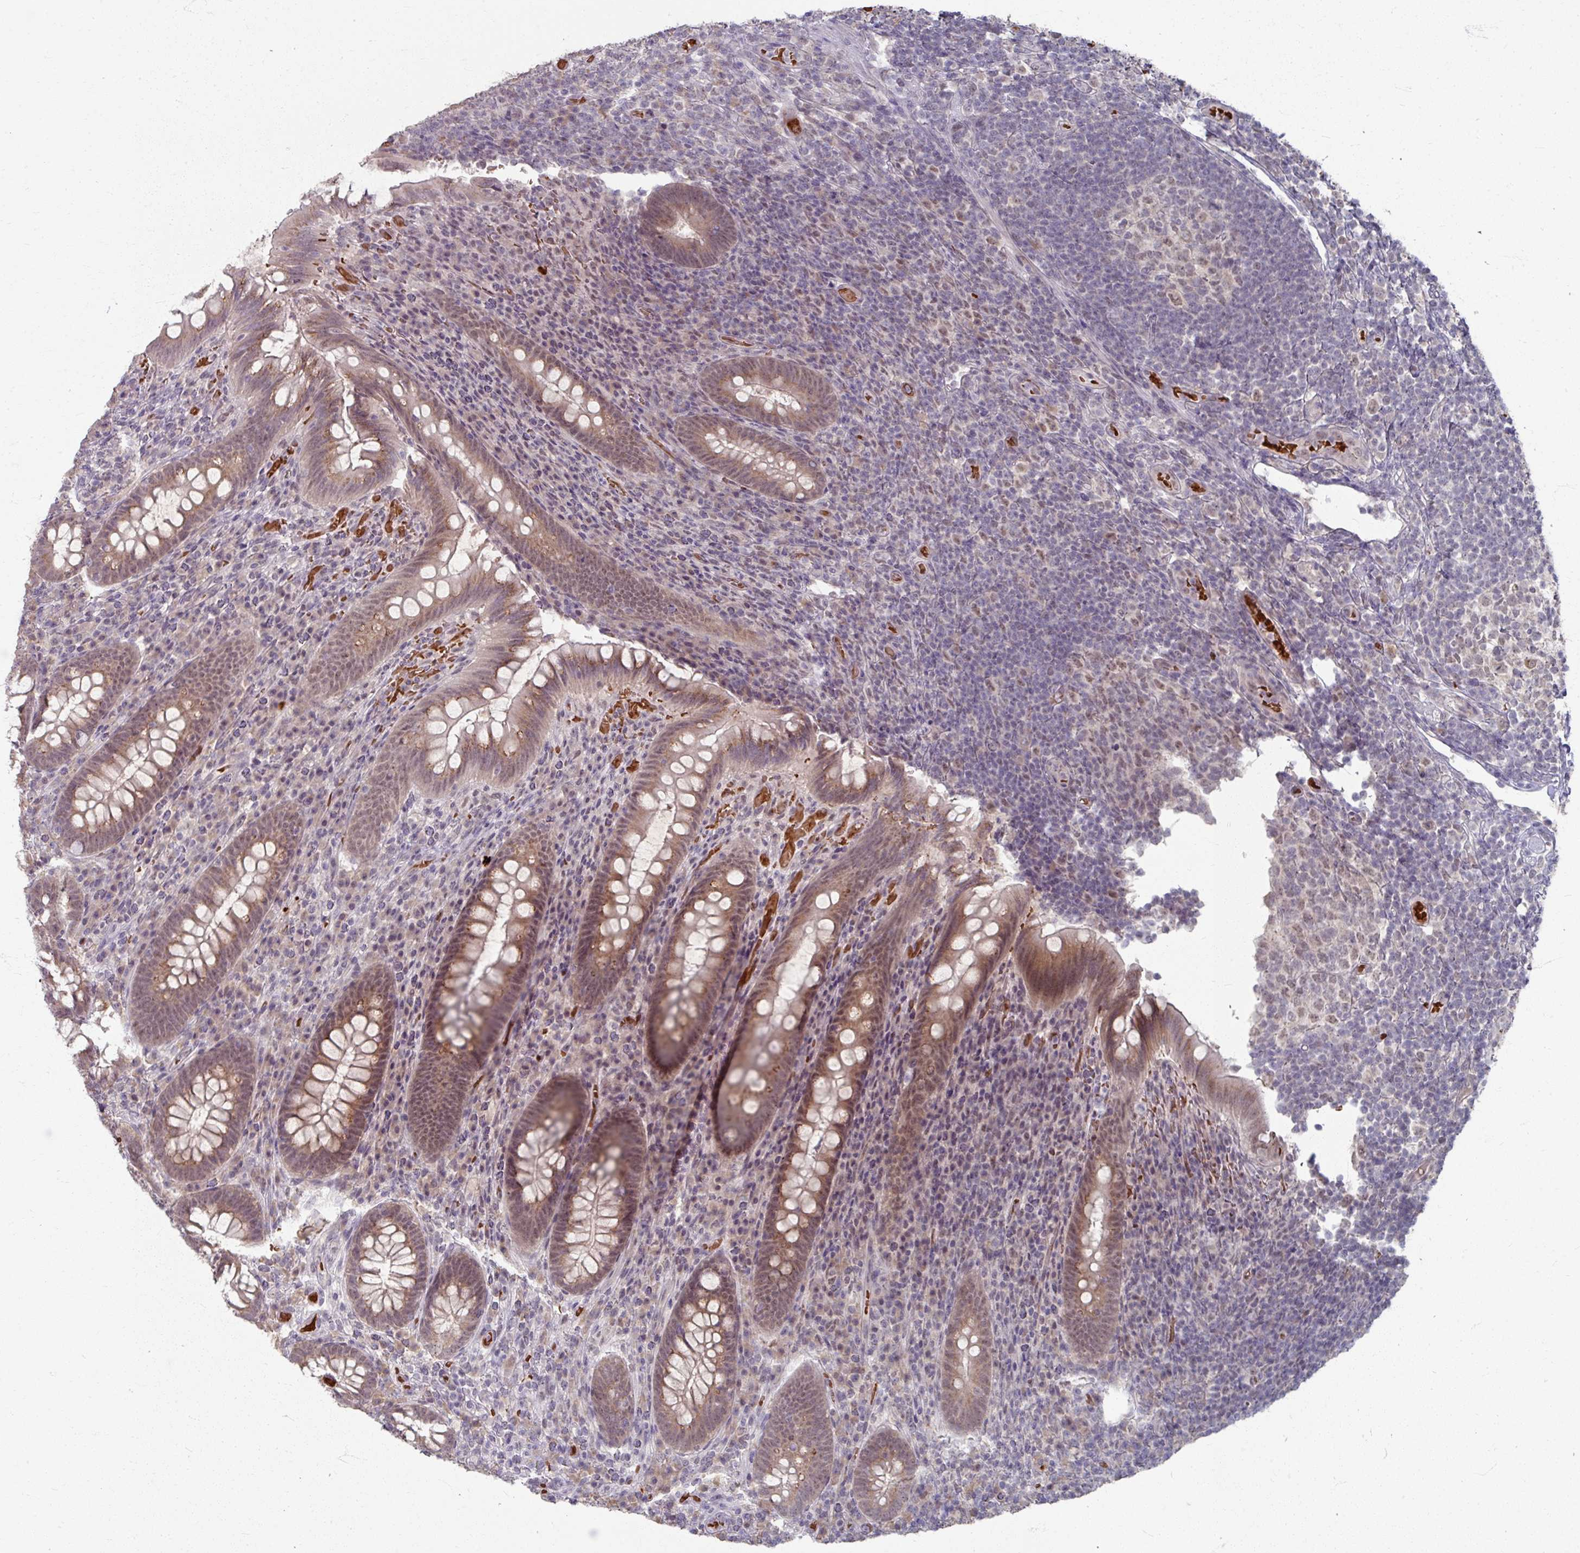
{"staining": {"intensity": "moderate", "quantity": ">75%", "location": "cytoplasmic/membranous"}, "tissue": "appendix", "cell_type": "Glandular cells", "image_type": "normal", "snomed": [{"axis": "morphology", "description": "Normal tissue, NOS"}, {"axis": "topography", "description": "Appendix"}], "caption": "Brown immunohistochemical staining in unremarkable human appendix exhibits moderate cytoplasmic/membranous positivity in about >75% of glandular cells.", "gene": "KMT5C", "patient": {"sex": "female", "age": 43}}